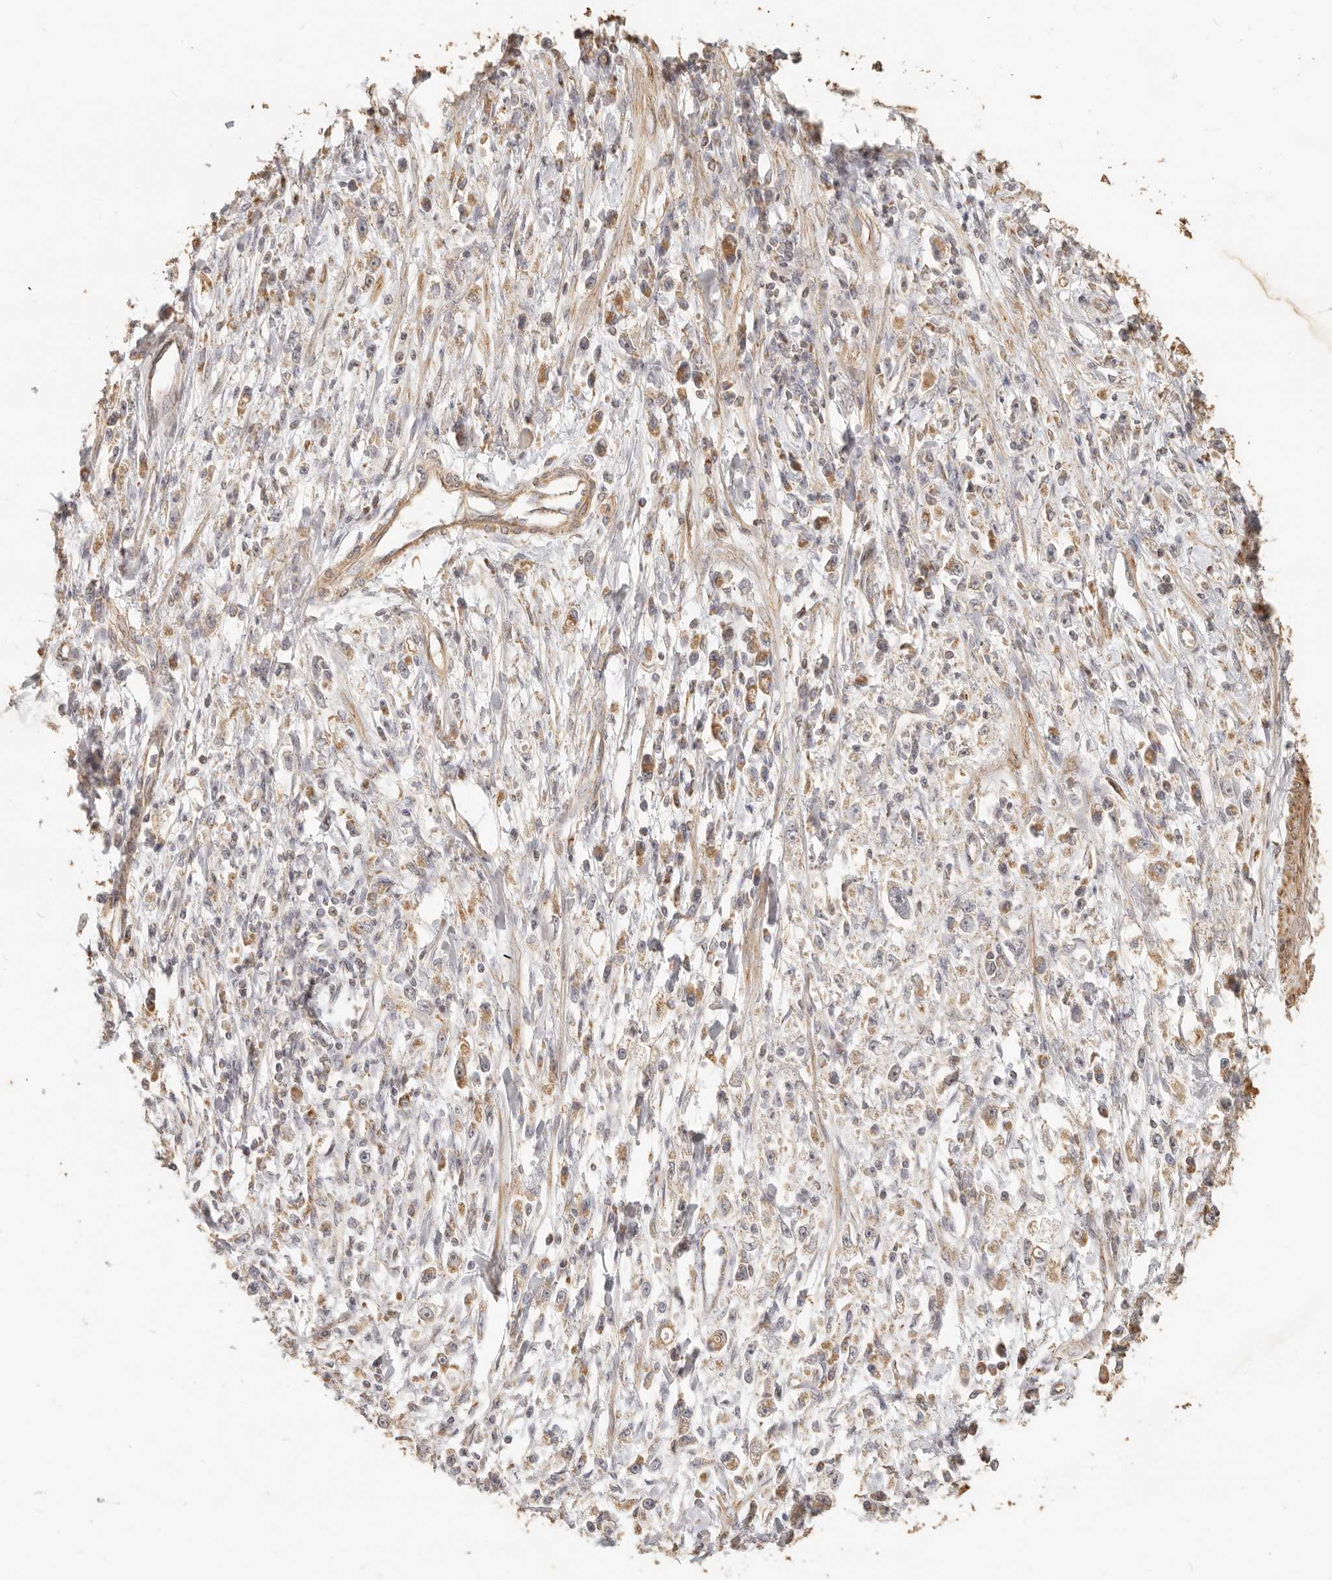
{"staining": {"intensity": "moderate", "quantity": ">75%", "location": "cytoplasmic/membranous"}, "tissue": "stomach cancer", "cell_type": "Tumor cells", "image_type": "cancer", "snomed": [{"axis": "morphology", "description": "Adenocarcinoma, NOS"}, {"axis": "topography", "description": "Stomach"}], "caption": "Stomach adenocarcinoma stained with immunohistochemistry (IHC) demonstrates moderate cytoplasmic/membranous positivity in approximately >75% of tumor cells. The staining was performed using DAB (3,3'-diaminobenzidine) to visualize the protein expression in brown, while the nuclei were stained in blue with hematoxylin (Magnification: 20x).", "gene": "PTPN22", "patient": {"sex": "female", "age": 59}}